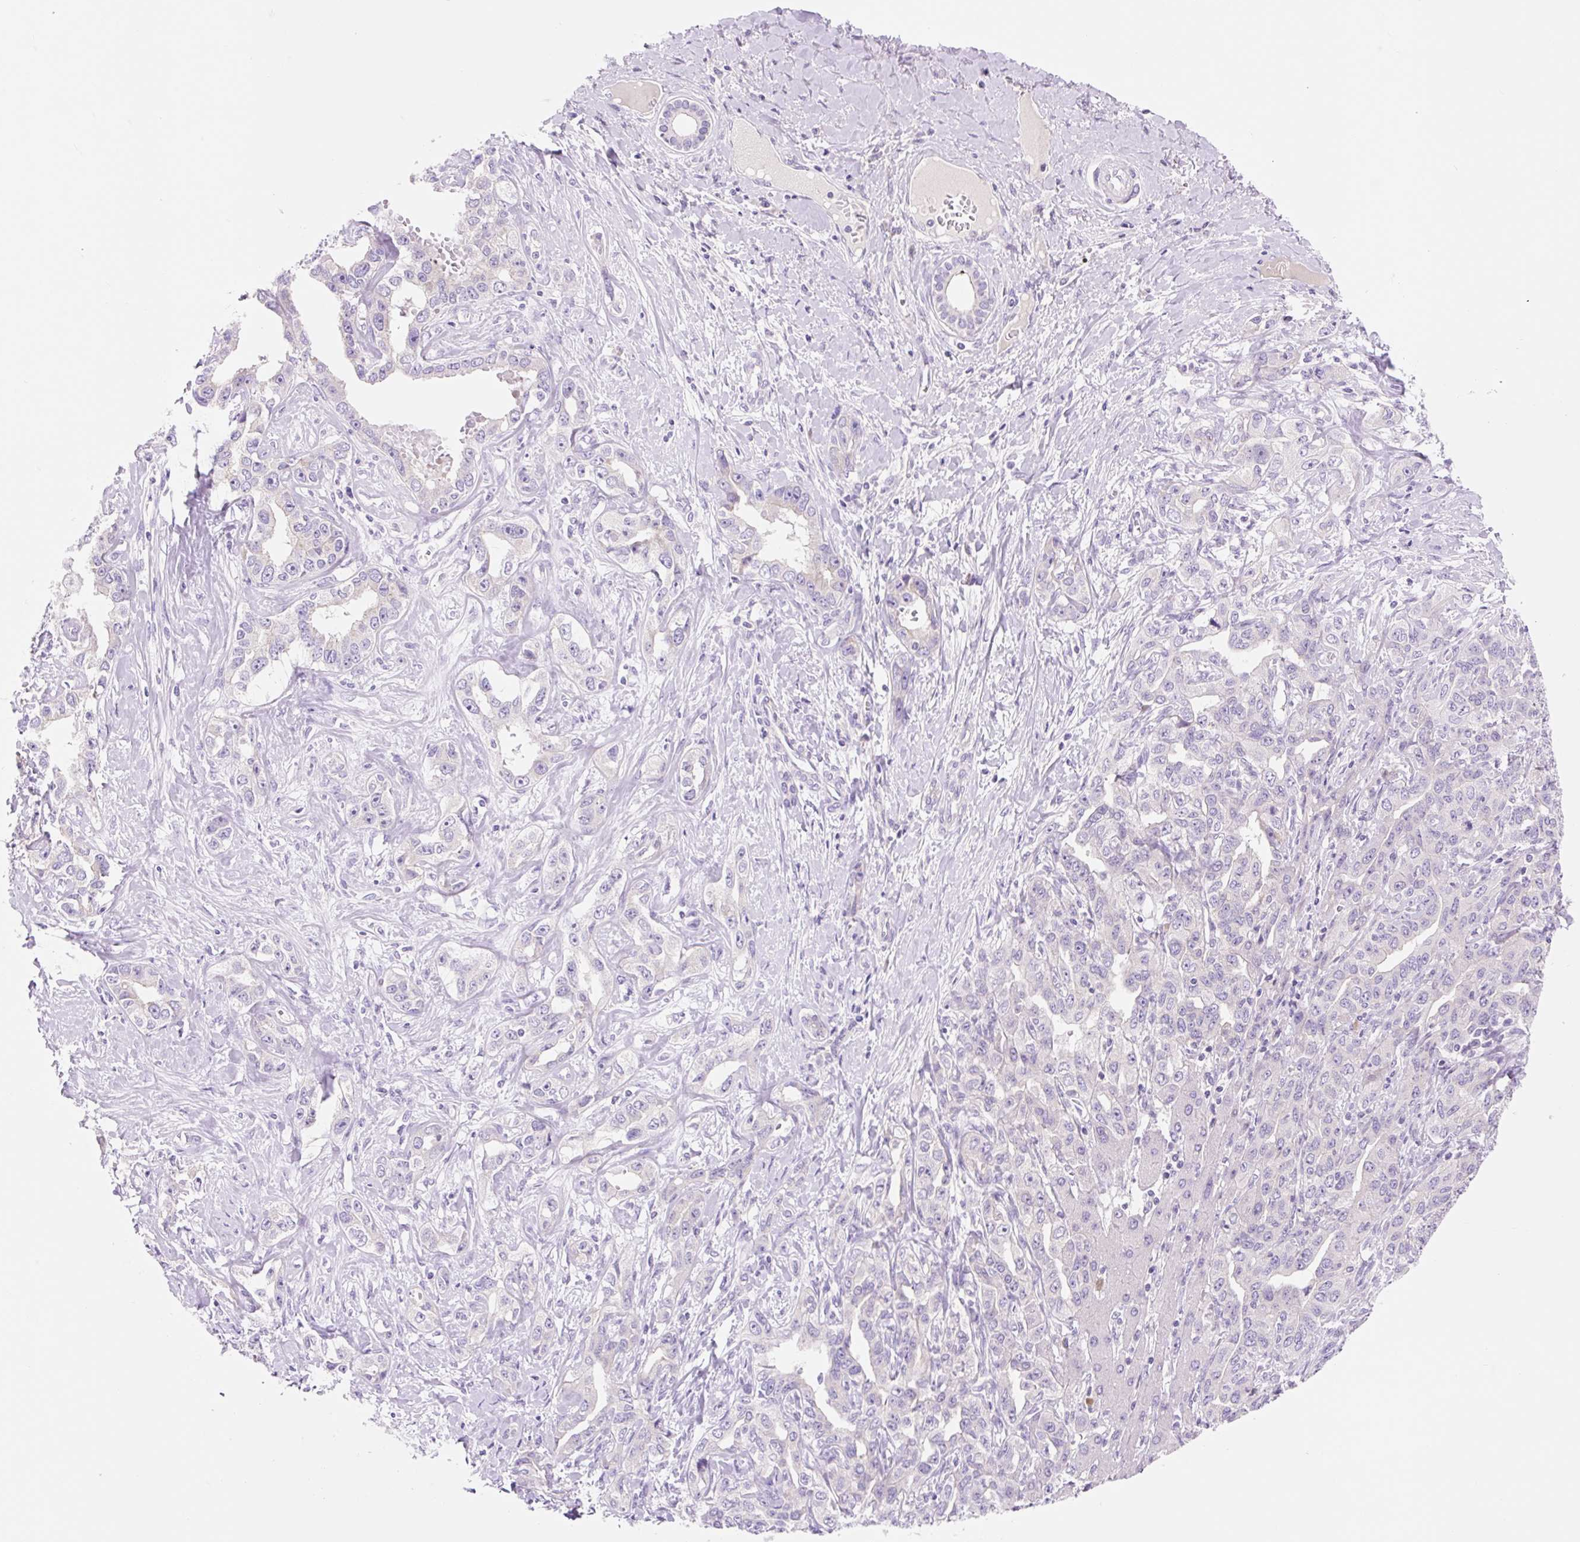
{"staining": {"intensity": "negative", "quantity": "none", "location": "none"}, "tissue": "liver cancer", "cell_type": "Tumor cells", "image_type": "cancer", "snomed": [{"axis": "morphology", "description": "Cholangiocarcinoma"}, {"axis": "topography", "description": "Liver"}], "caption": "Micrograph shows no protein expression in tumor cells of liver cancer tissue. (DAB (3,3'-diaminobenzidine) immunohistochemistry, high magnification).", "gene": "CELF6", "patient": {"sex": "male", "age": 59}}